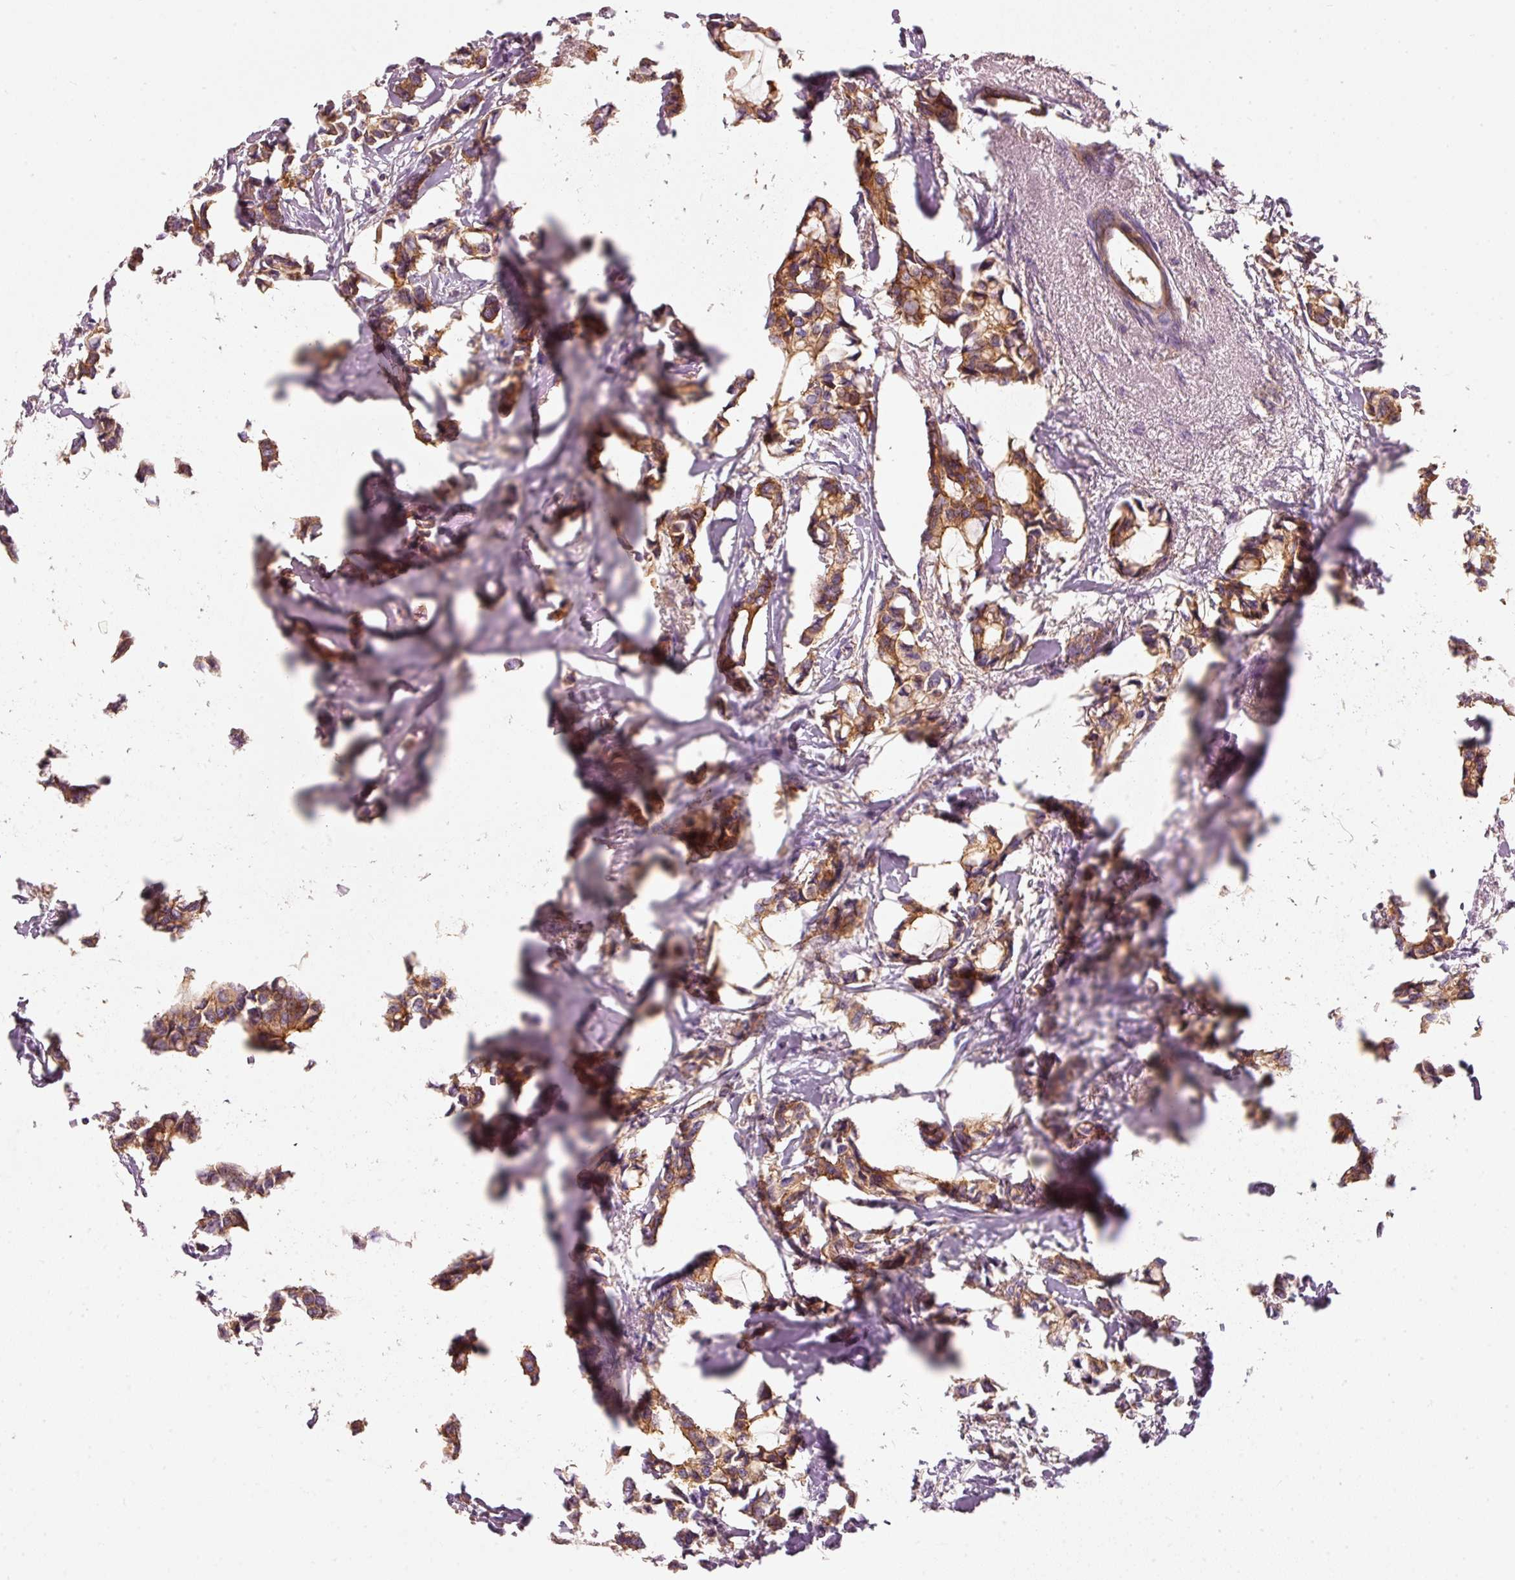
{"staining": {"intensity": "strong", "quantity": ">75%", "location": "cytoplasmic/membranous"}, "tissue": "breast cancer", "cell_type": "Tumor cells", "image_type": "cancer", "snomed": [{"axis": "morphology", "description": "Duct carcinoma"}, {"axis": "topography", "description": "Breast"}], "caption": "Protein expression analysis of breast cancer reveals strong cytoplasmic/membranous expression in approximately >75% of tumor cells.", "gene": "IQGAP2", "patient": {"sex": "female", "age": 73}}